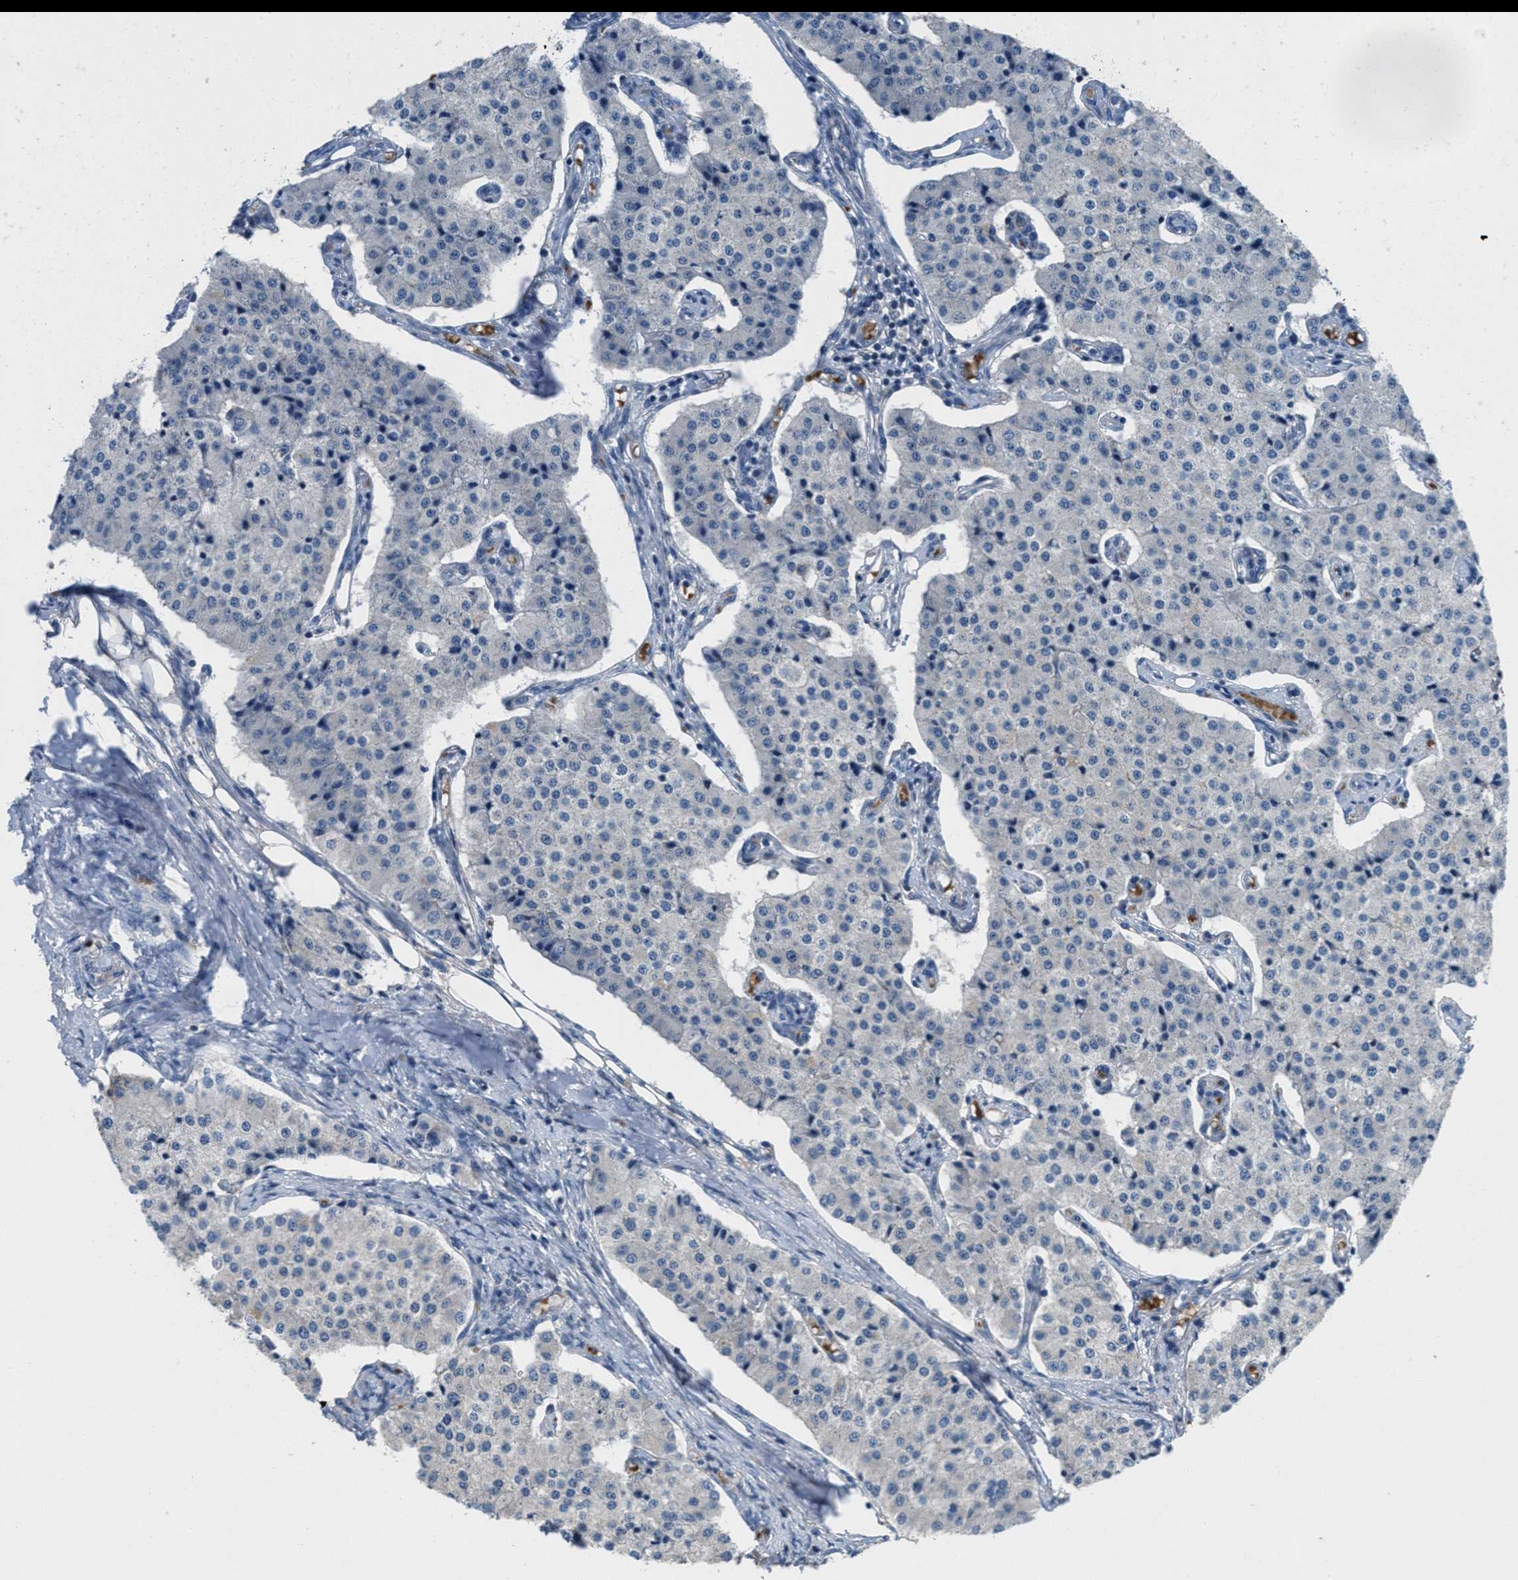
{"staining": {"intensity": "negative", "quantity": "none", "location": "none"}, "tissue": "carcinoid", "cell_type": "Tumor cells", "image_type": "cancer", "snomed": [{"axis": "morphology", "description": "Carcinoid, malignant, NOS"}, {"axis": "topography", "description": "Colon"}], "caption": "The immunohistochemistry (IHC) photomicrograph has no significant expression in tumor cells of carcinoid (malignant) tissue.", "gene": "DGKE", "patient": {"sex": "female", "age": 52}}